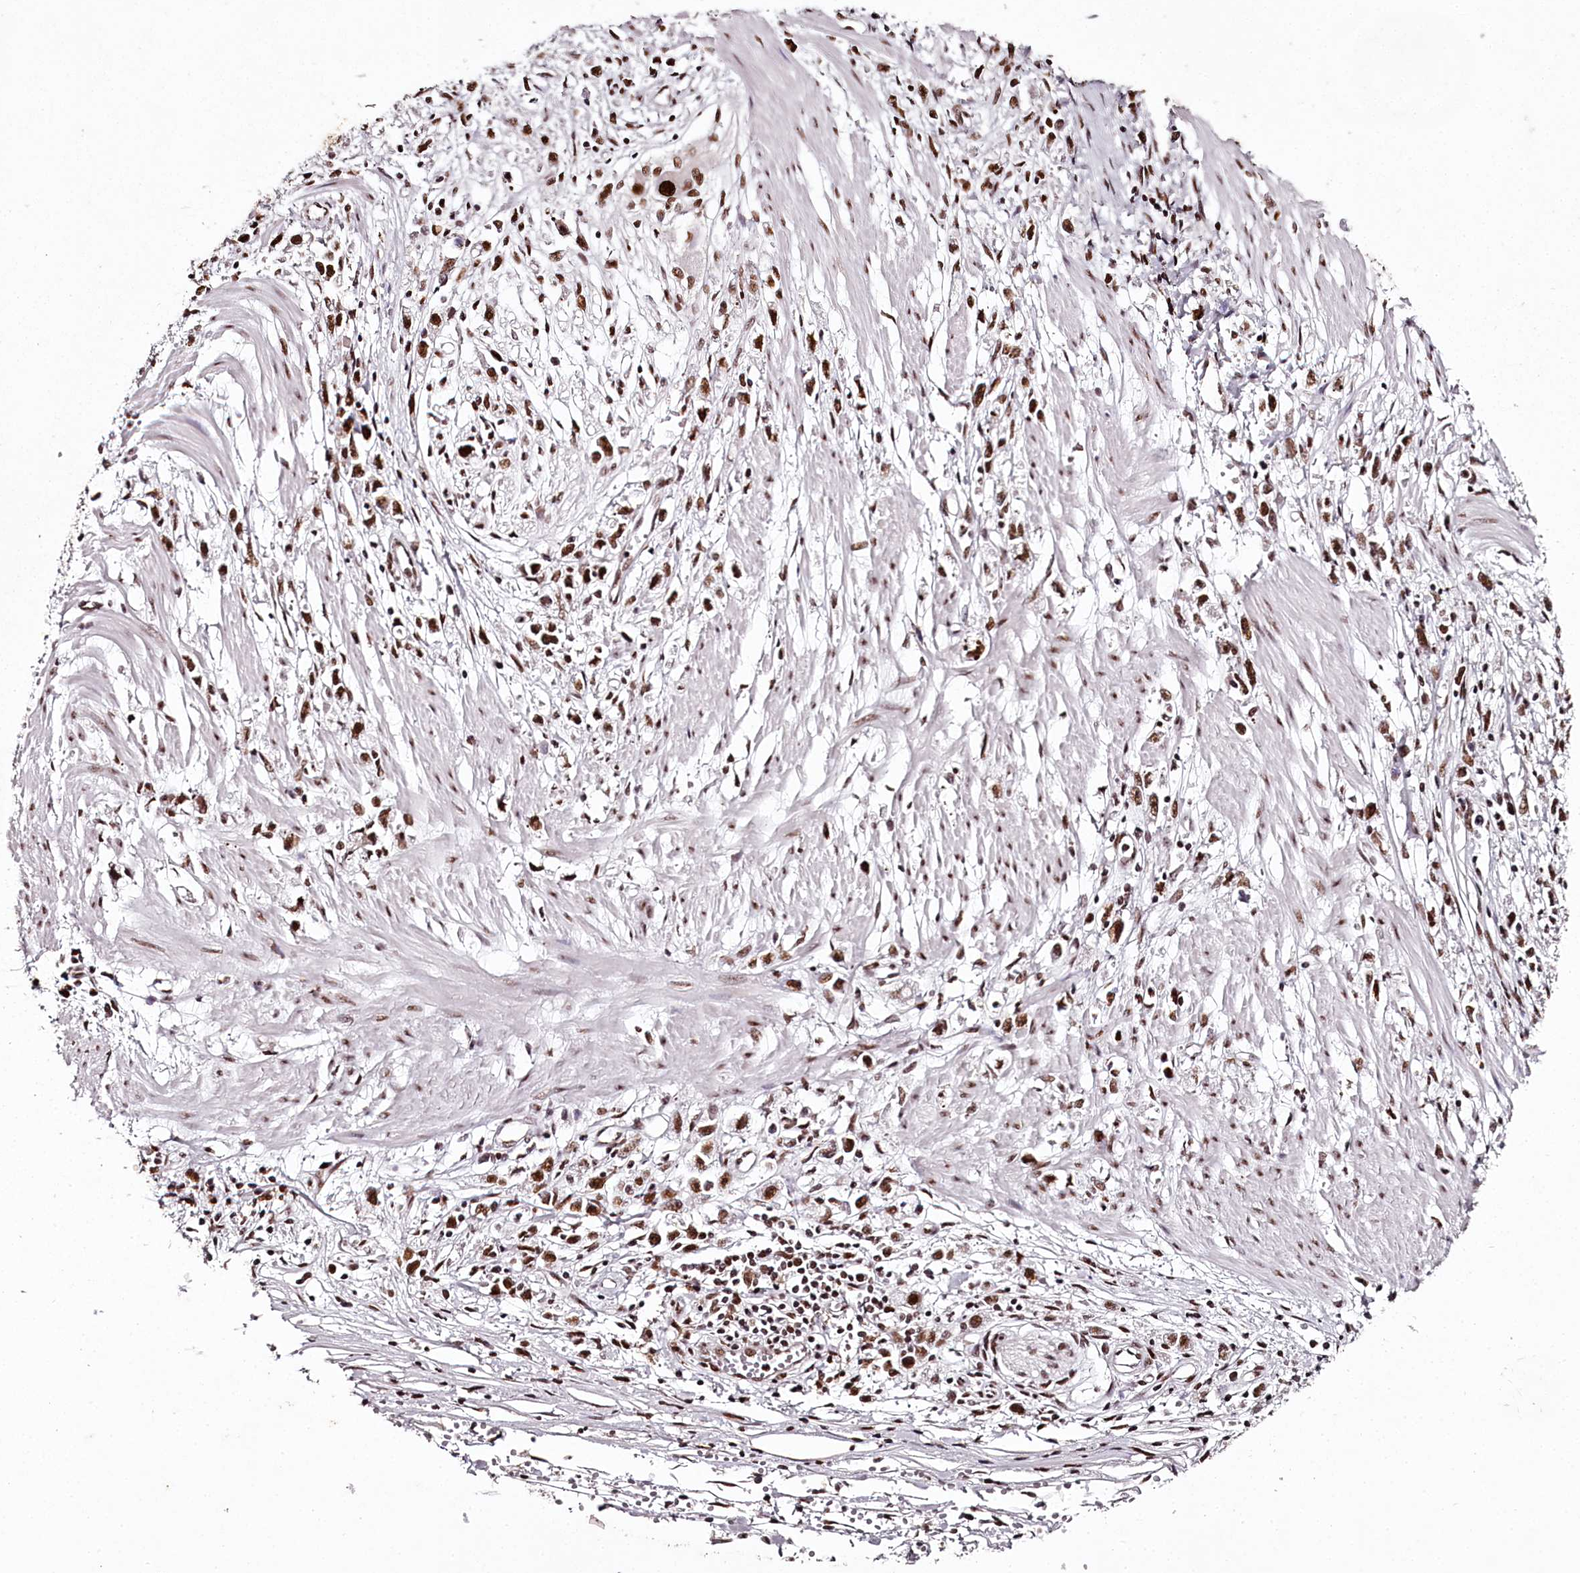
{"staining": {"intensity": "strong", "quantity": ">75%", "location": "nuclear"}, "tissue": "stomach cancer", "cell_type": "Tumor cells", "image_type": "cancer", "snomed": [{"axis": "morphology", "description": "Adenocarcinoma, NOS"}, {"axis": "topography", "description": "Stomach"}], "caption": "Immunohistochemistry (IHC) (DAB (3,3'-diaminobenzidine)) staining of adenocarcinoma (stomach) displays strong nuclear protein positivity in approximately >75% of tumor cells.", "gene": "PSPC1", "patient": {"sex": "female", "age": 59}}